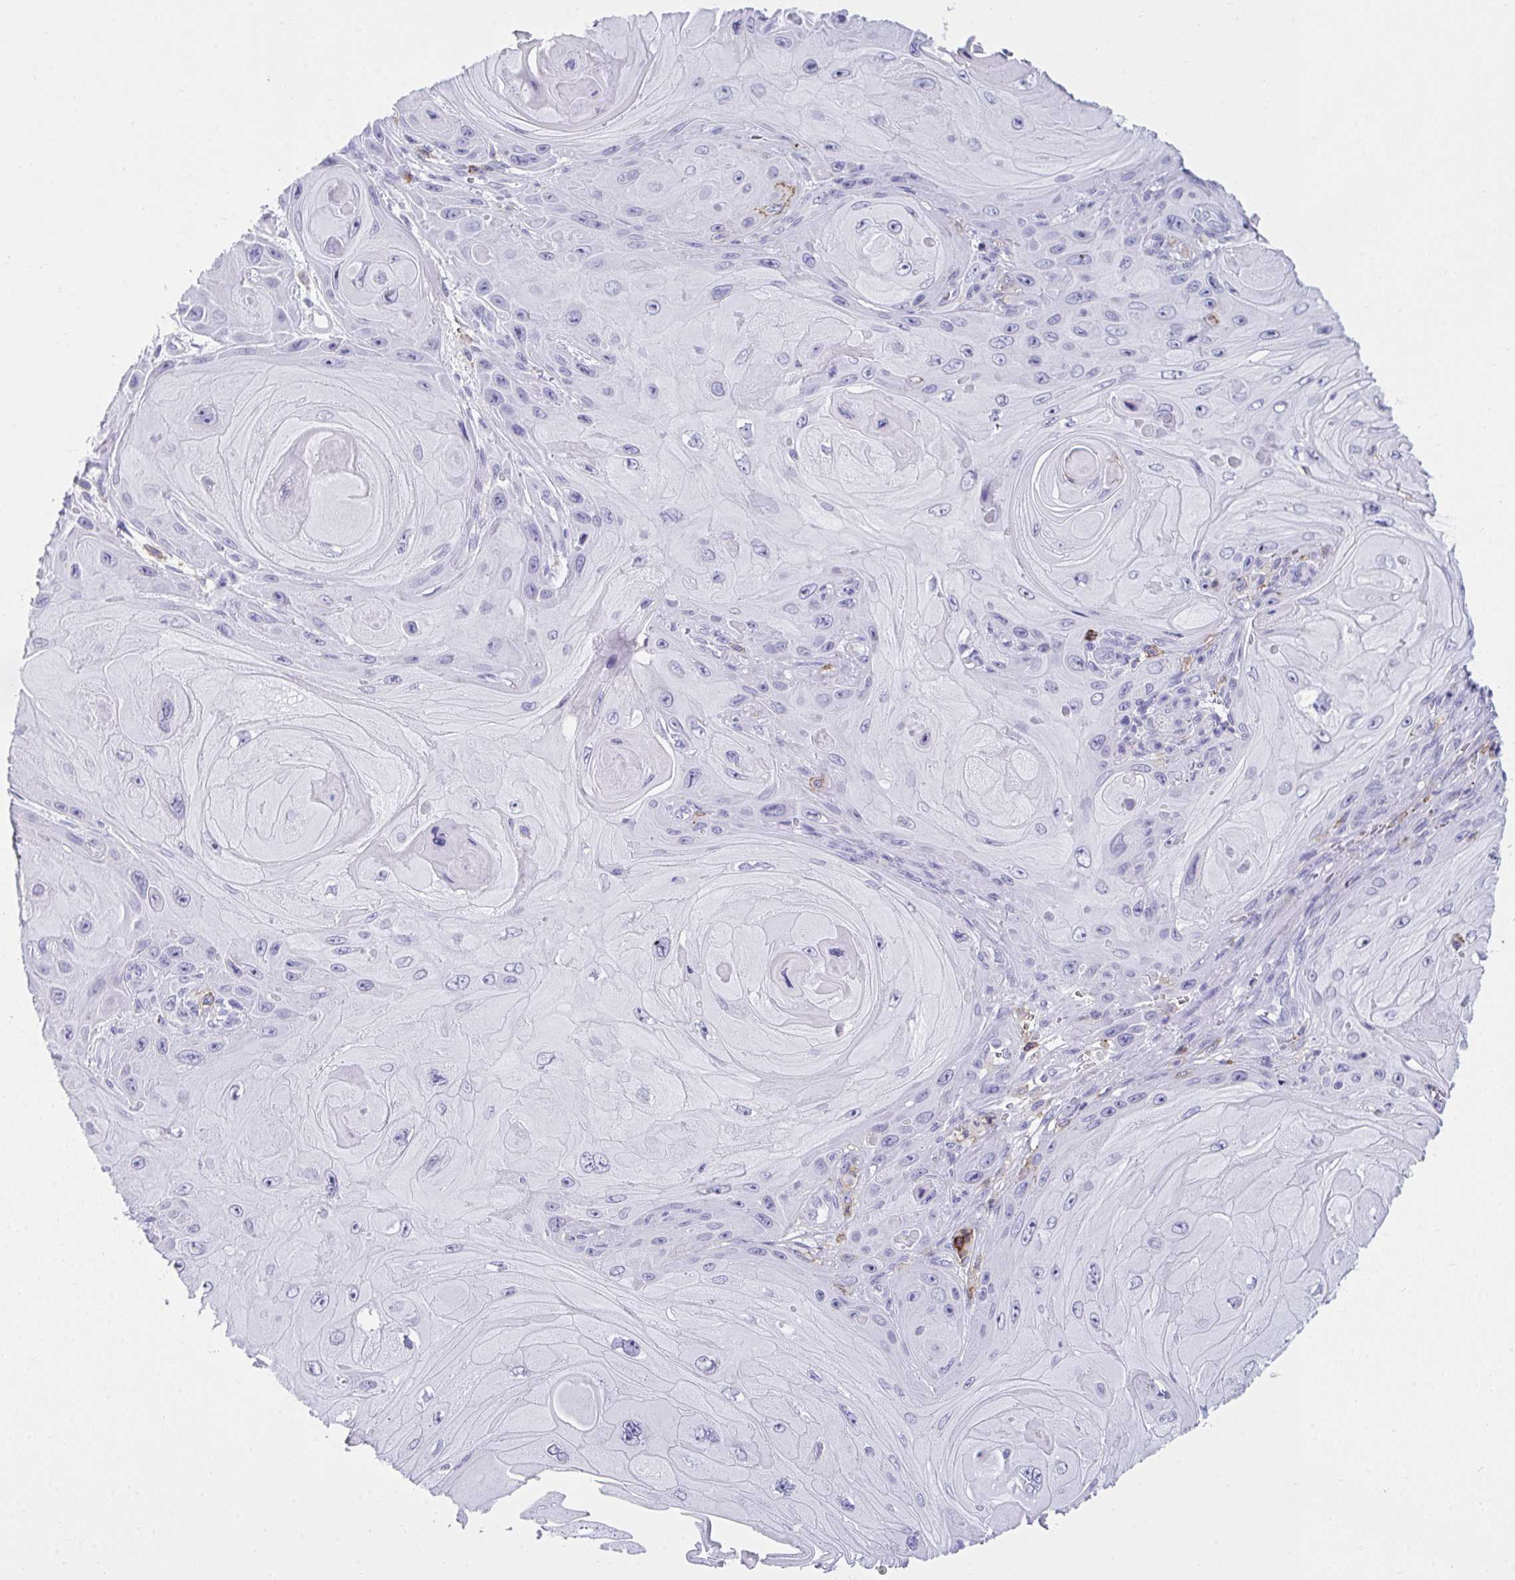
{"staining": {"intensity": "negative", "quantity": "none", "location": "none"}, "tissue": "skin cancer", "cell_type": "Tumor cells", "image_type": "cancer", "snomed": [{"axis": "morphology", "description": "Squamous cell carcinoma, NOS"}, {"axis": "topography", "description": "Skin"}], "caption": "IHC of human skin squamous cell carcinoma displays no positivity in tumor cells.", "gene": "SPN", "patient": {"sex": "female", "age": 94}}